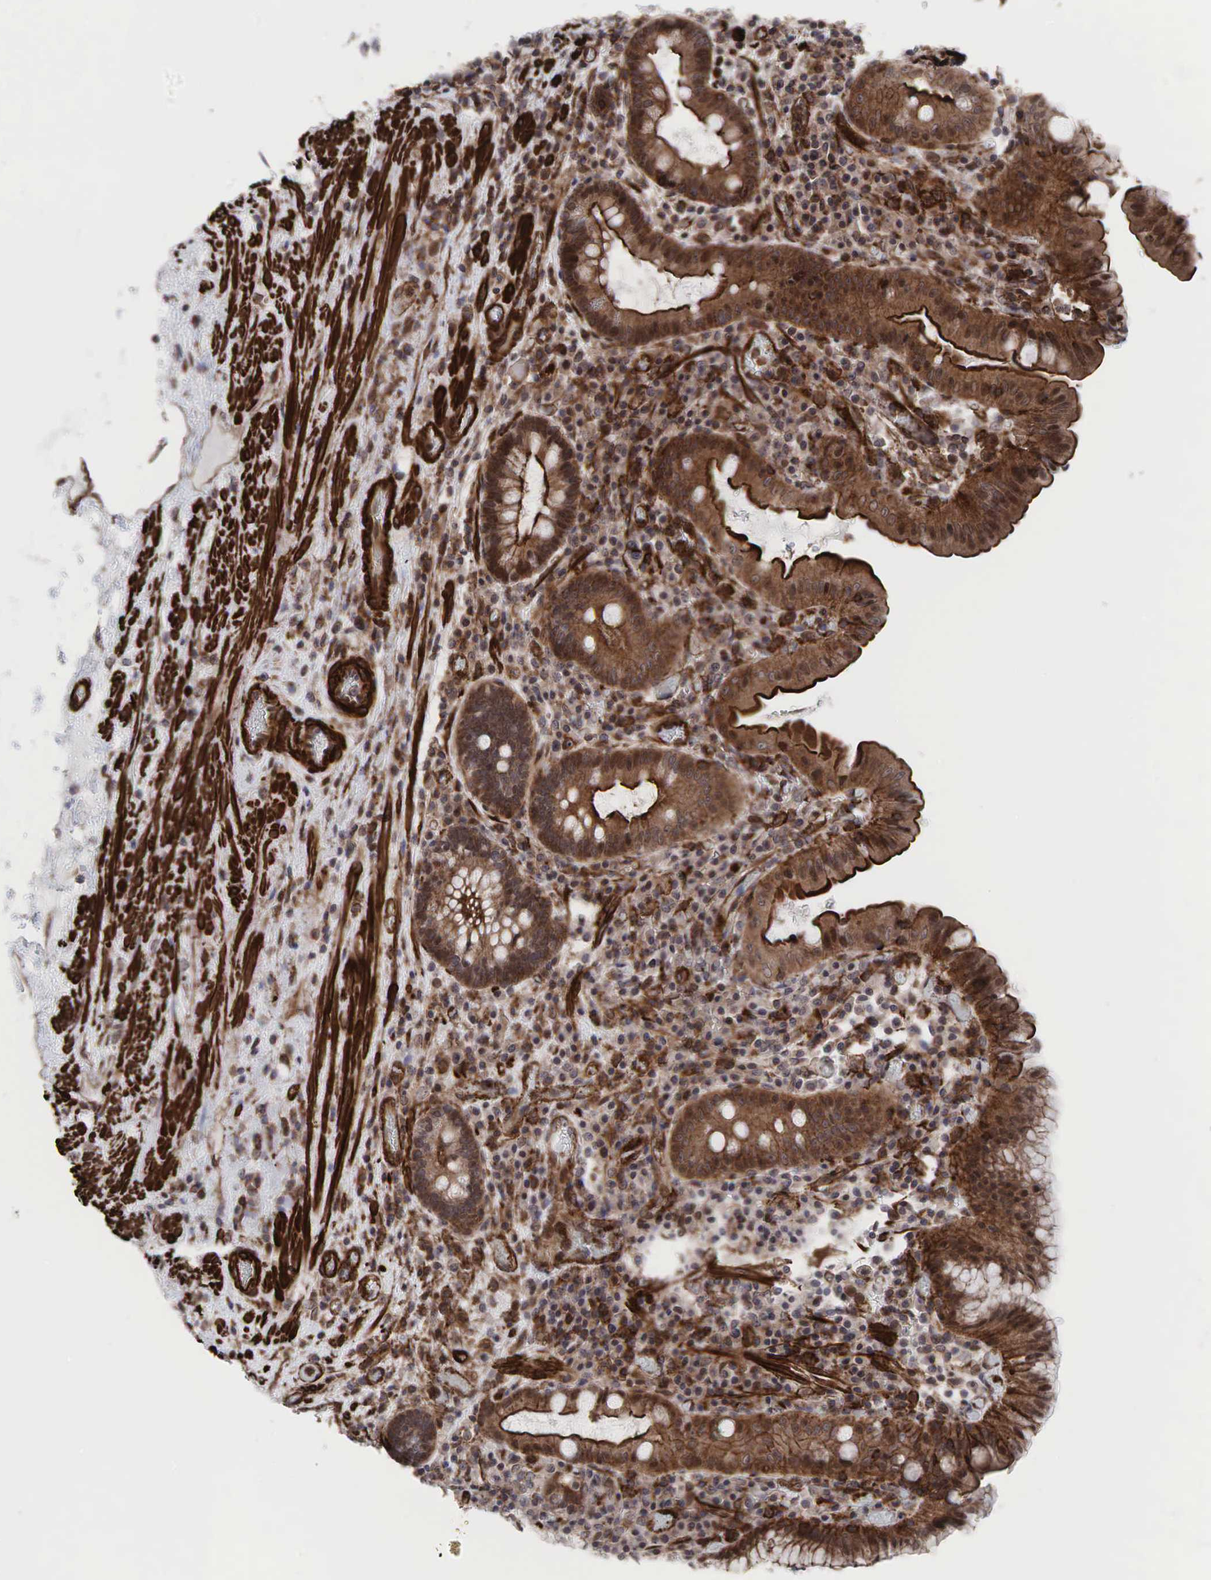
{"staining": {"intensity": "moderate", "quantity": ">75%", "location": "cytoplasmic/membranous"}, "tissue": "stomach", "cell_type": "Glandular cells", "image_type": "normal", "snomed": [{"axis": "morphology", "description": "Normal tissue, NOS"}, {"axis": "topography", "description": "Stomach, lower"}, {"axis": "topography", "description": "Duodenum"}], "caption": "Brown immunohistochemical staining in normal stomach exhibits moderate cytoplasmic/membranous expression in about >75% of glandular cells.", "gene": "GPRASP1", "patient": {"sex": "male", "age": 84}}